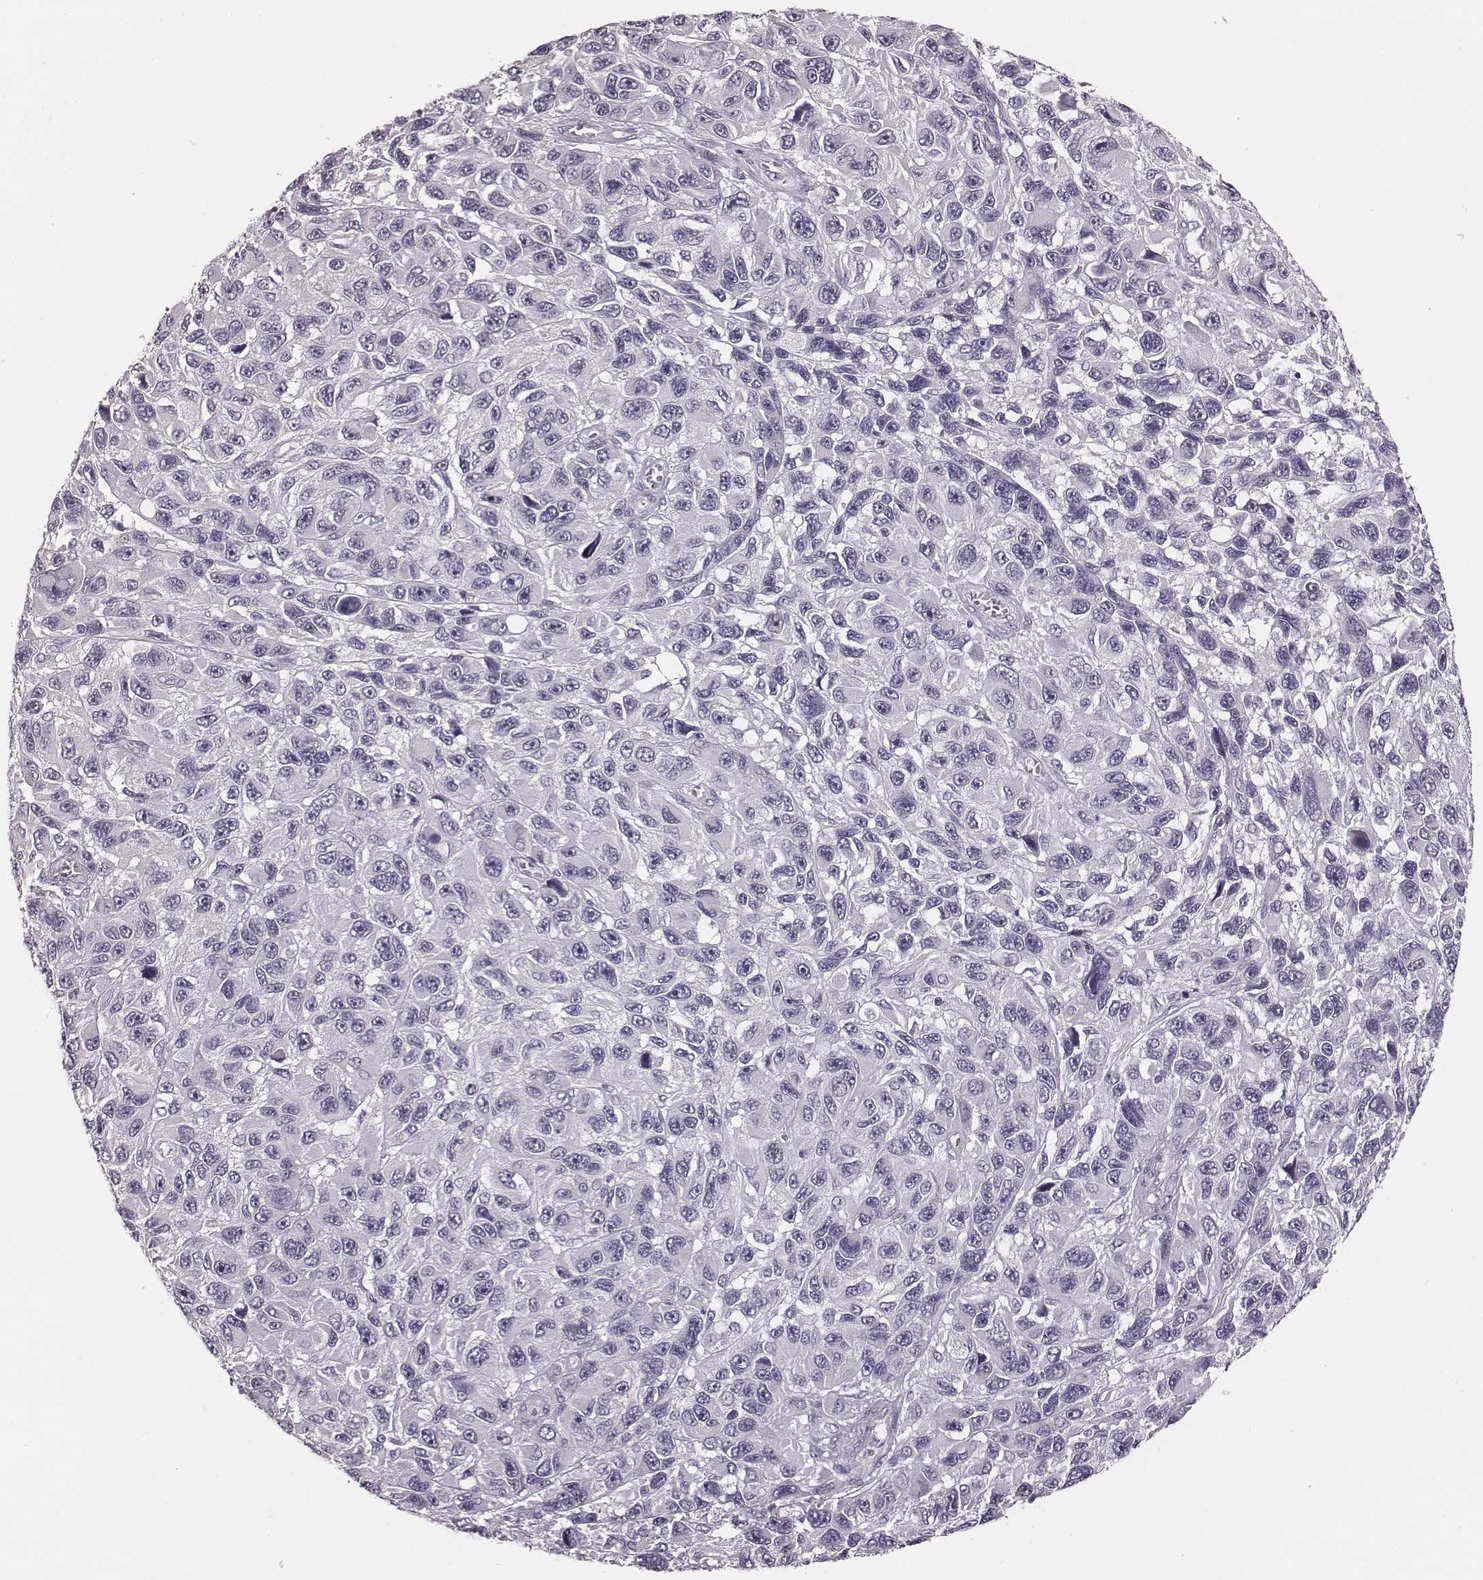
{"staining": {"intensity": "negative", "quantity": "none", "location": "none"}, "tissue": "melanoma", "cell_type": "Tumor cells", "image_type": "cancer", "snomed": [{"axis": "morphology", "description": "Malignant melanoma, NOS"}, {"axis": "topography", "description": "Skin"}], "caption": "Immunohistochemical staining of human malignant melanoma displays no significant staining in tumor cells.", "gene": "CSHL1", "patient": {"sex": "male", "age": 53}}